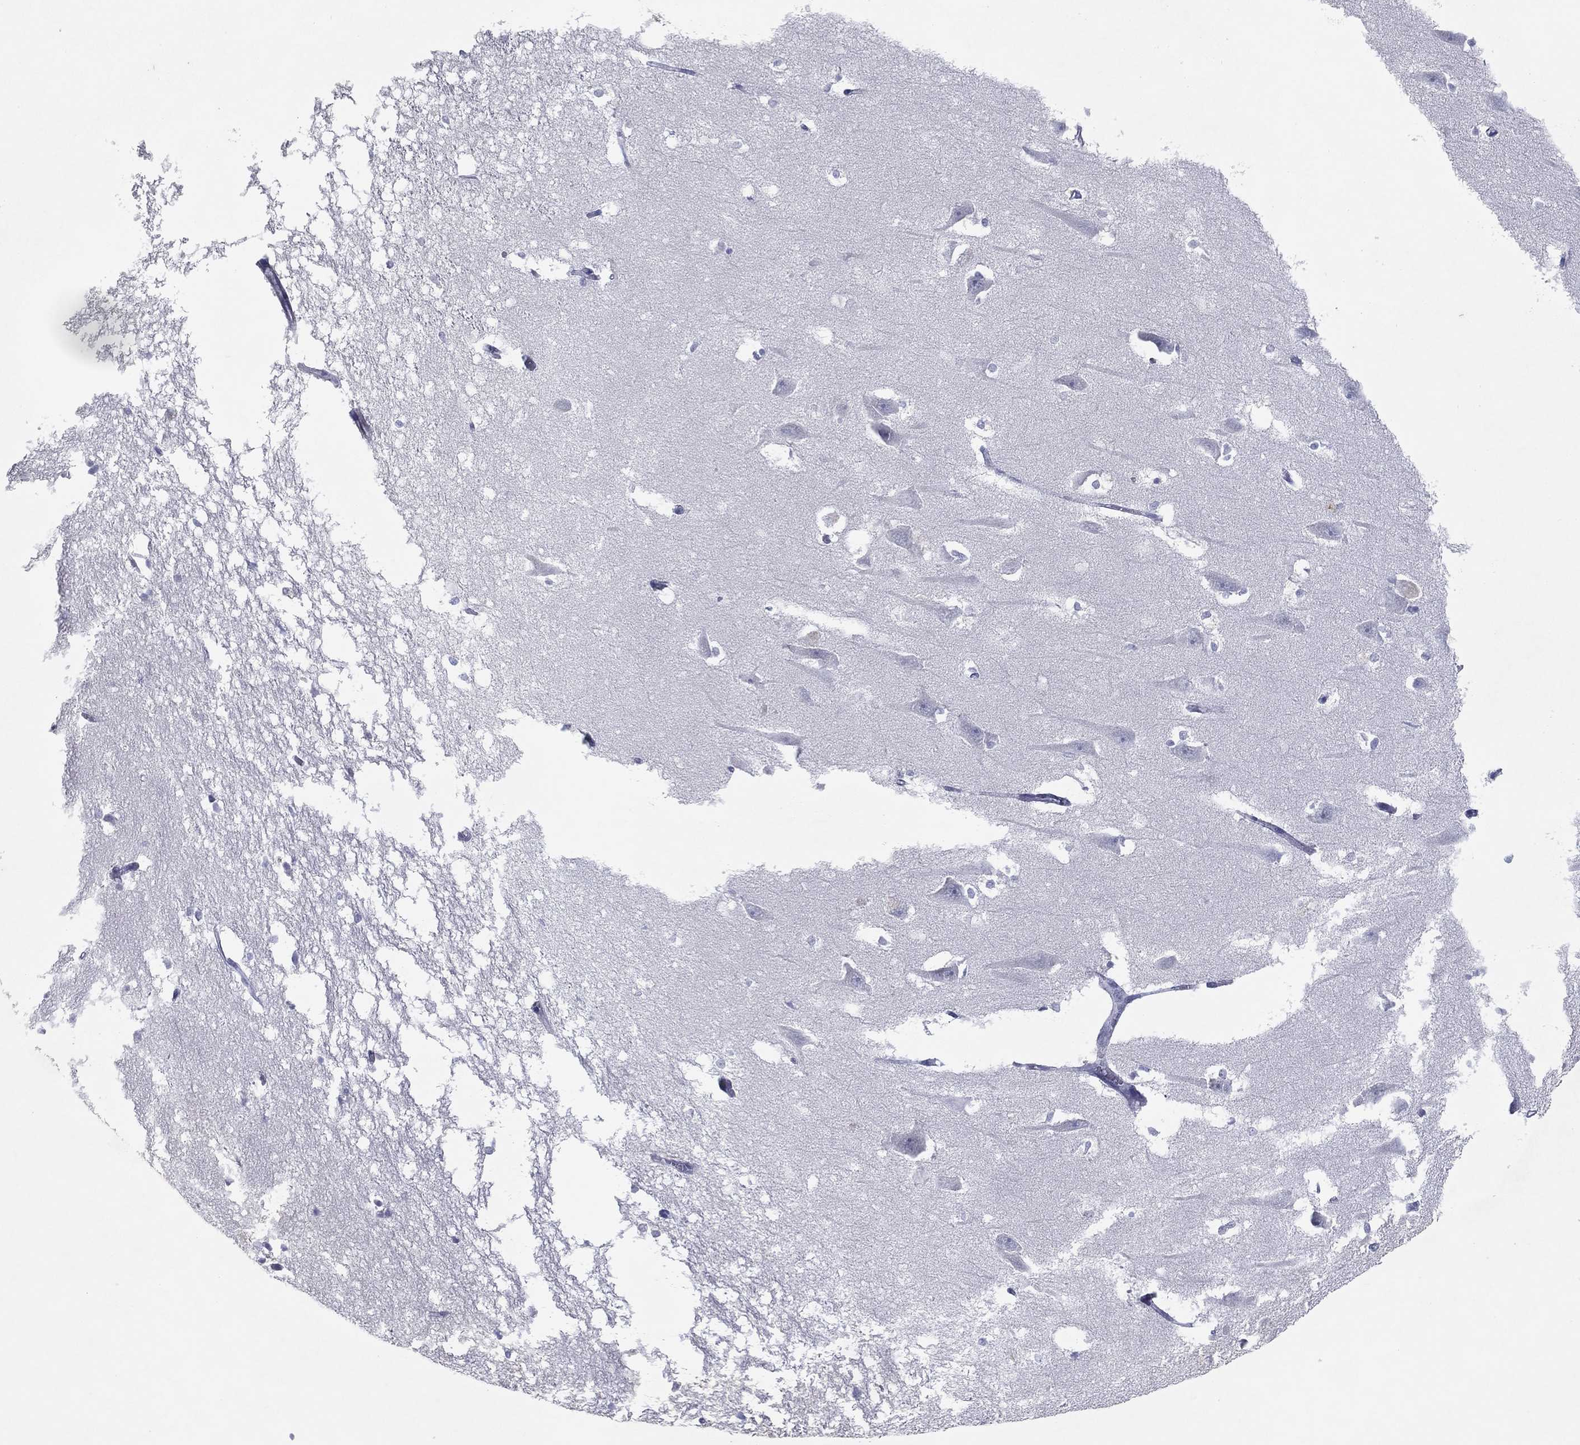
{"staining": {"intensity": "negative", "quantity": "none", "location": "none"}, "tissue": "hippocampus", "cell_type": "Glial cells", "image_type": "normal", "snomed": [{"axis": "morphology", "description": "Normal tissue, NOS"}, {"axis": "topography", "description": "Lateral ventricle wall"}, {"axis": "topography", "description": "Hippocampus"}], "caption": "Hippocampus stained for a protein using immunohistochemistry (IHC) reveals no positivity glial cells.", "gene": "CPT1B", "patient": {"sex": "female", "age": 63}}